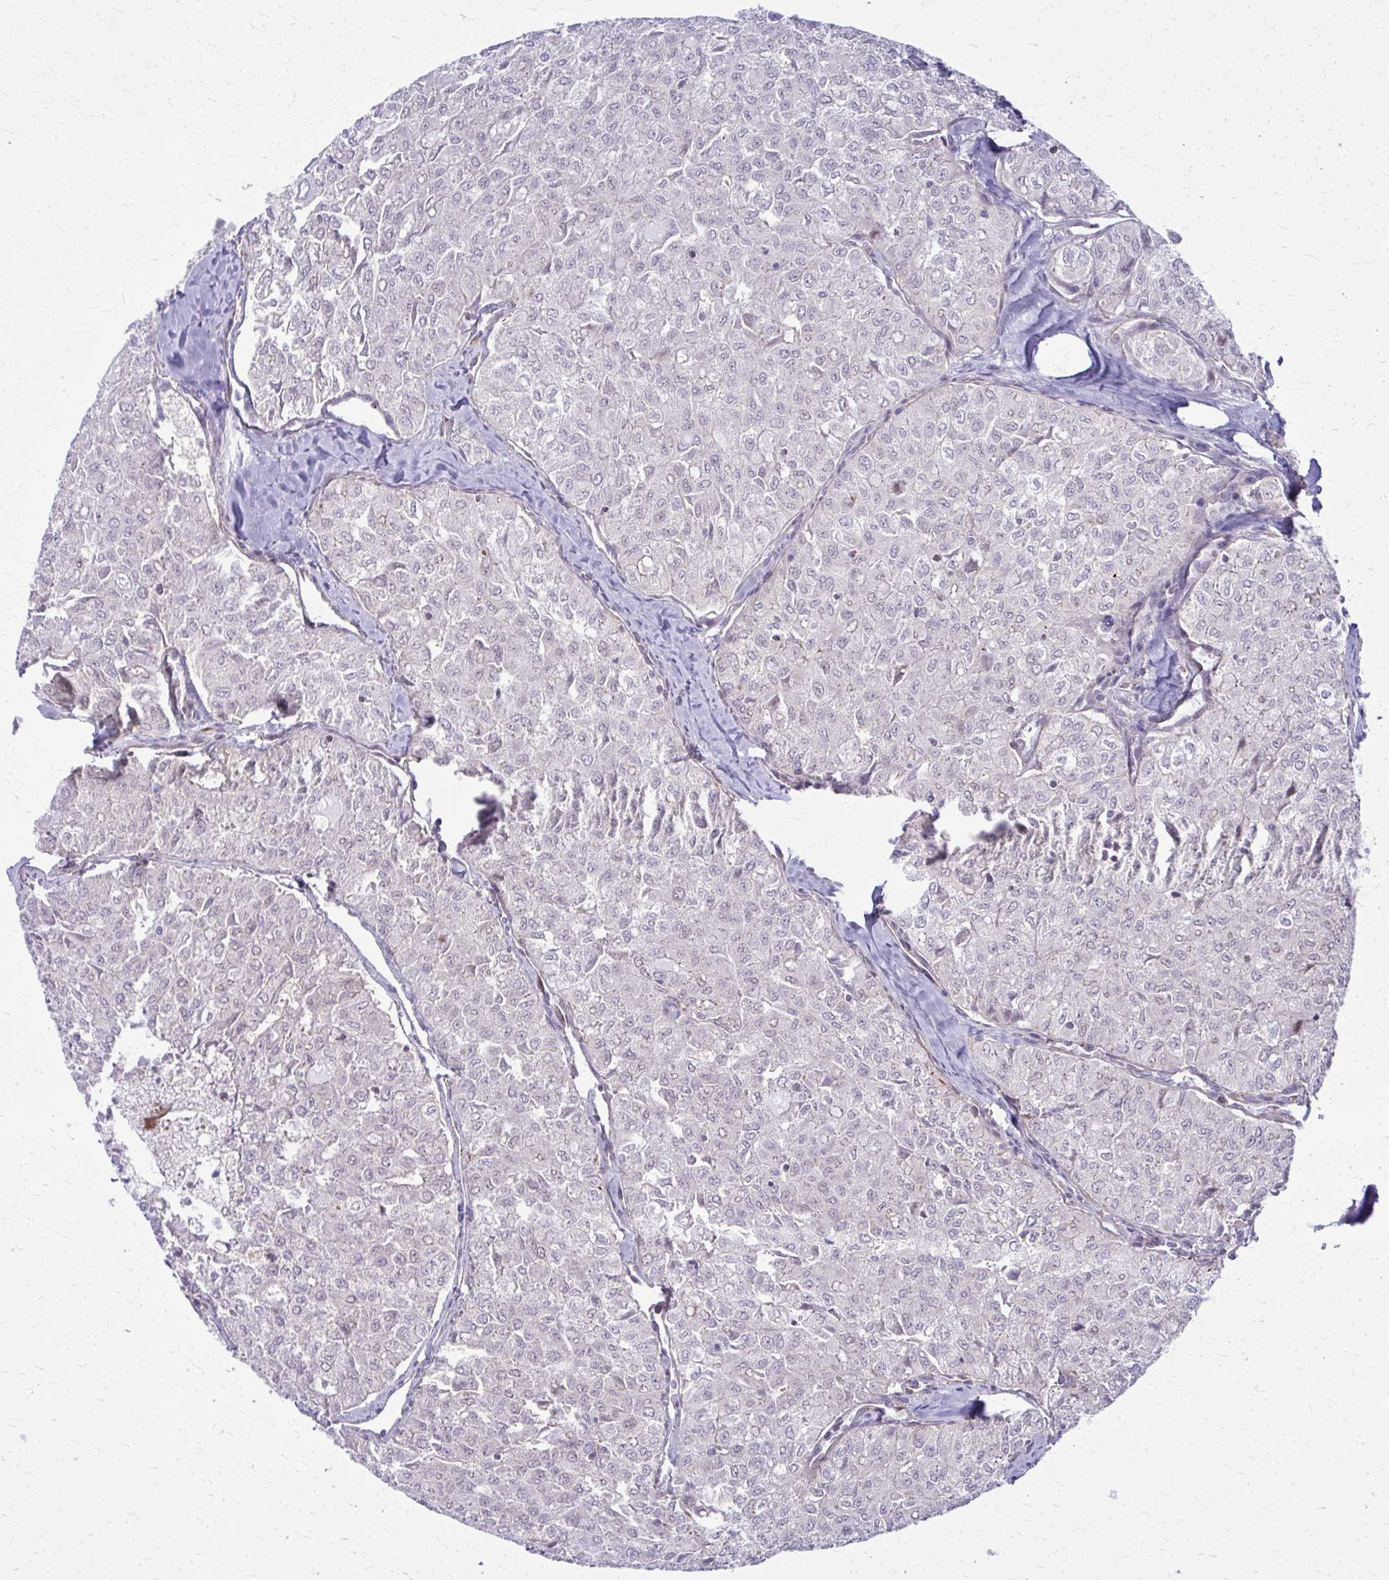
{"staining": {"intensity": "moderate", "quantity": "<25%", "location": "cytoplasmic/membranous"}, "tissue": "thyroid cancer", "cell_type": "Tumor cells", "image_type": "cancer", "snomed": [{"axis": "morphology", "description": "Follicular adenoma carcinoma, NOS"}, {"axis": "topography", "description": "Thyroid gland"}], "caption": "A micrograph showing moderate cytoplasmic/membranous positivity in approximately <25% of tumor cells in thyroid cancer (follicular adenoma carcinoma), as visualized by brown immunohistochemical staining.", "gene": "LRRC4B", "patient": {"sex": "male", "age": 75}}